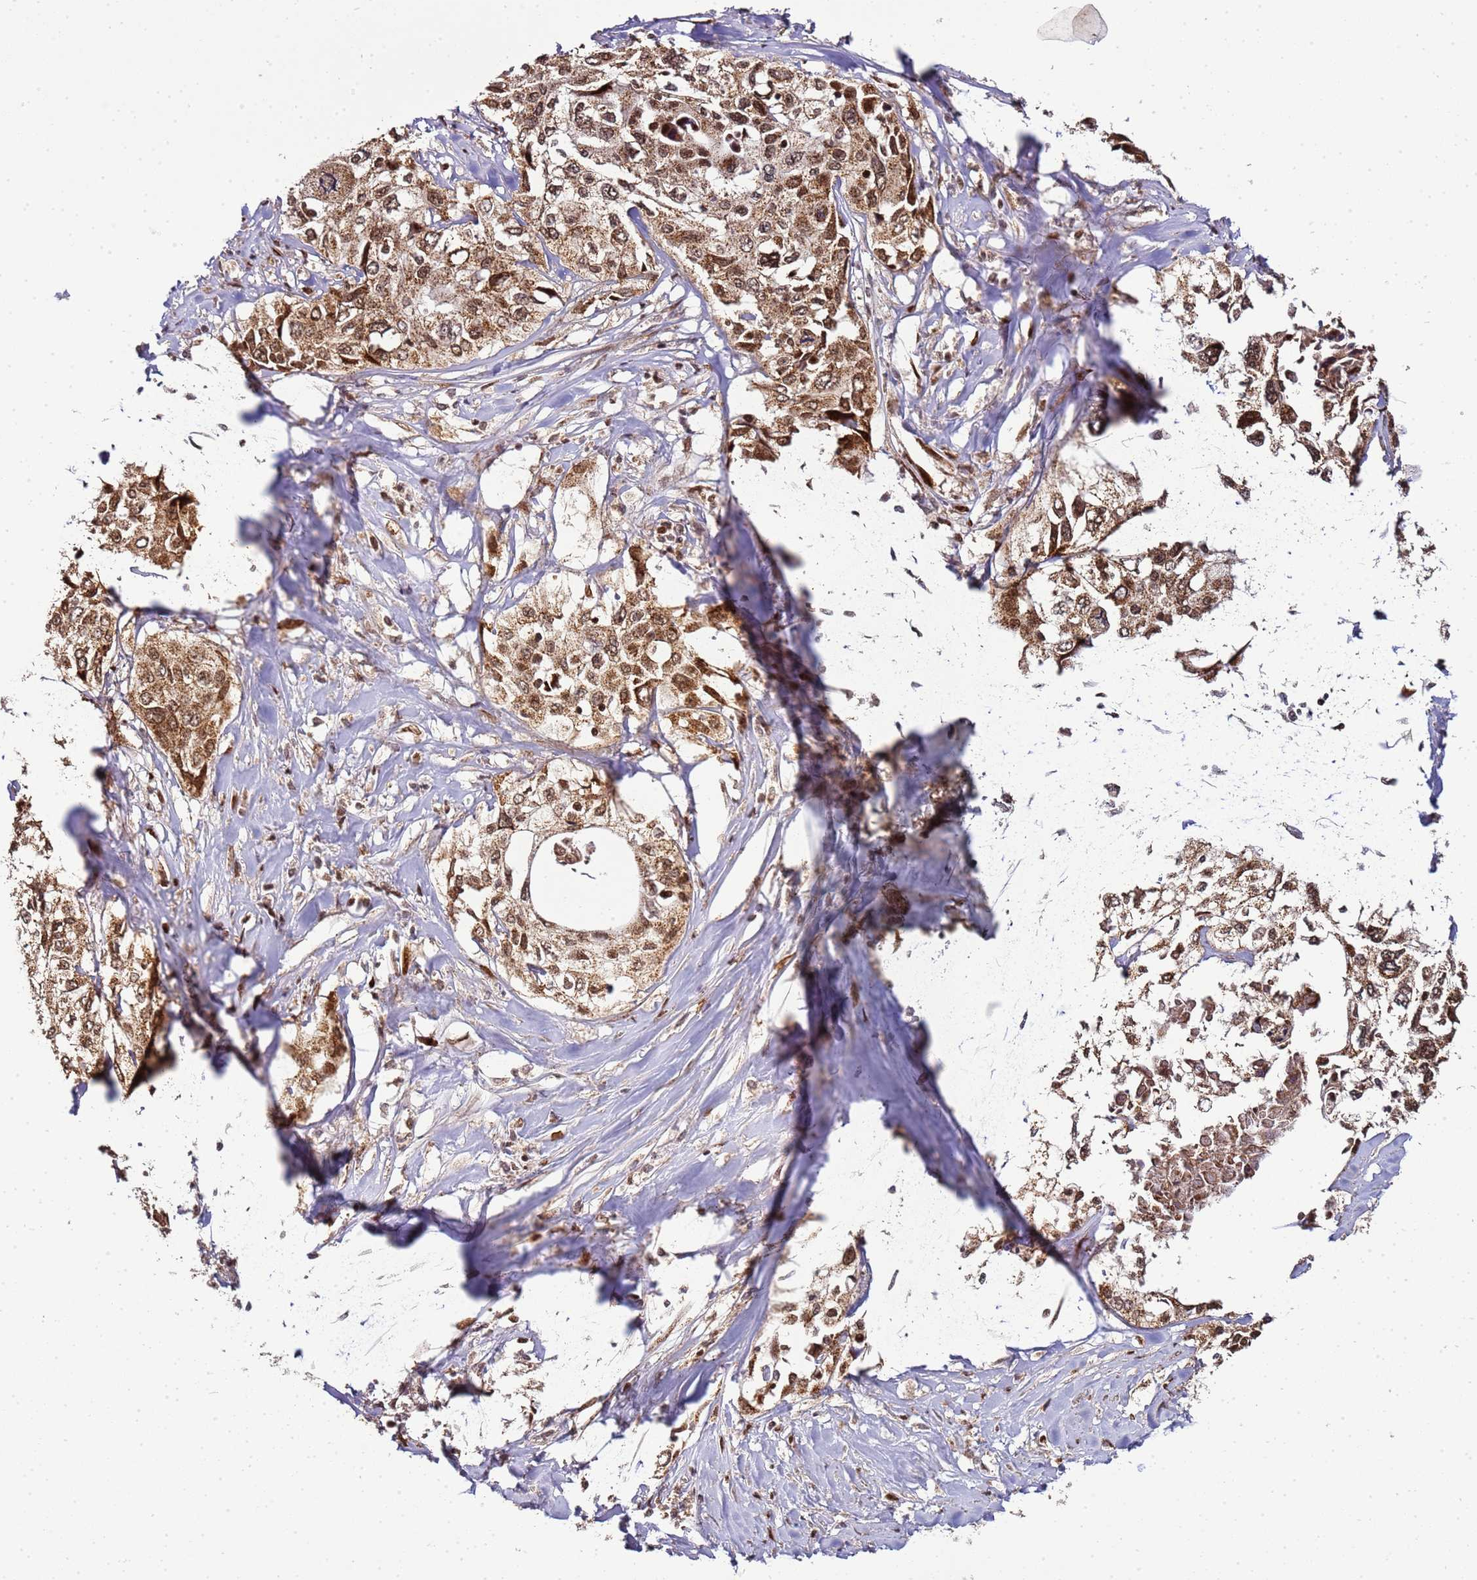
{"staining": {"intensity": "moderate", "quantity": ">75%", "location": "cytoplasmic/membranous,nuclear"}, "tissue": "cervical cancer", "cell_type": "Tumor cells", "image_type": "cancer", "snomed": [{"axis": "morphology", "description": "Squamous cell carcinoma, NOS"}, {"axis": "topography", "description": "Cervix"}], "caption": "Immunohistochemistry image of human cervical squamous cell carcinoma stained for a protein (brown), which reveals medium levels of moderate cytoplasmic/membranous and nuclear positivity in approximately >75% of tumor cells.", "gene": "PEX14", "patient": {"sex": "female", "age": 31}}